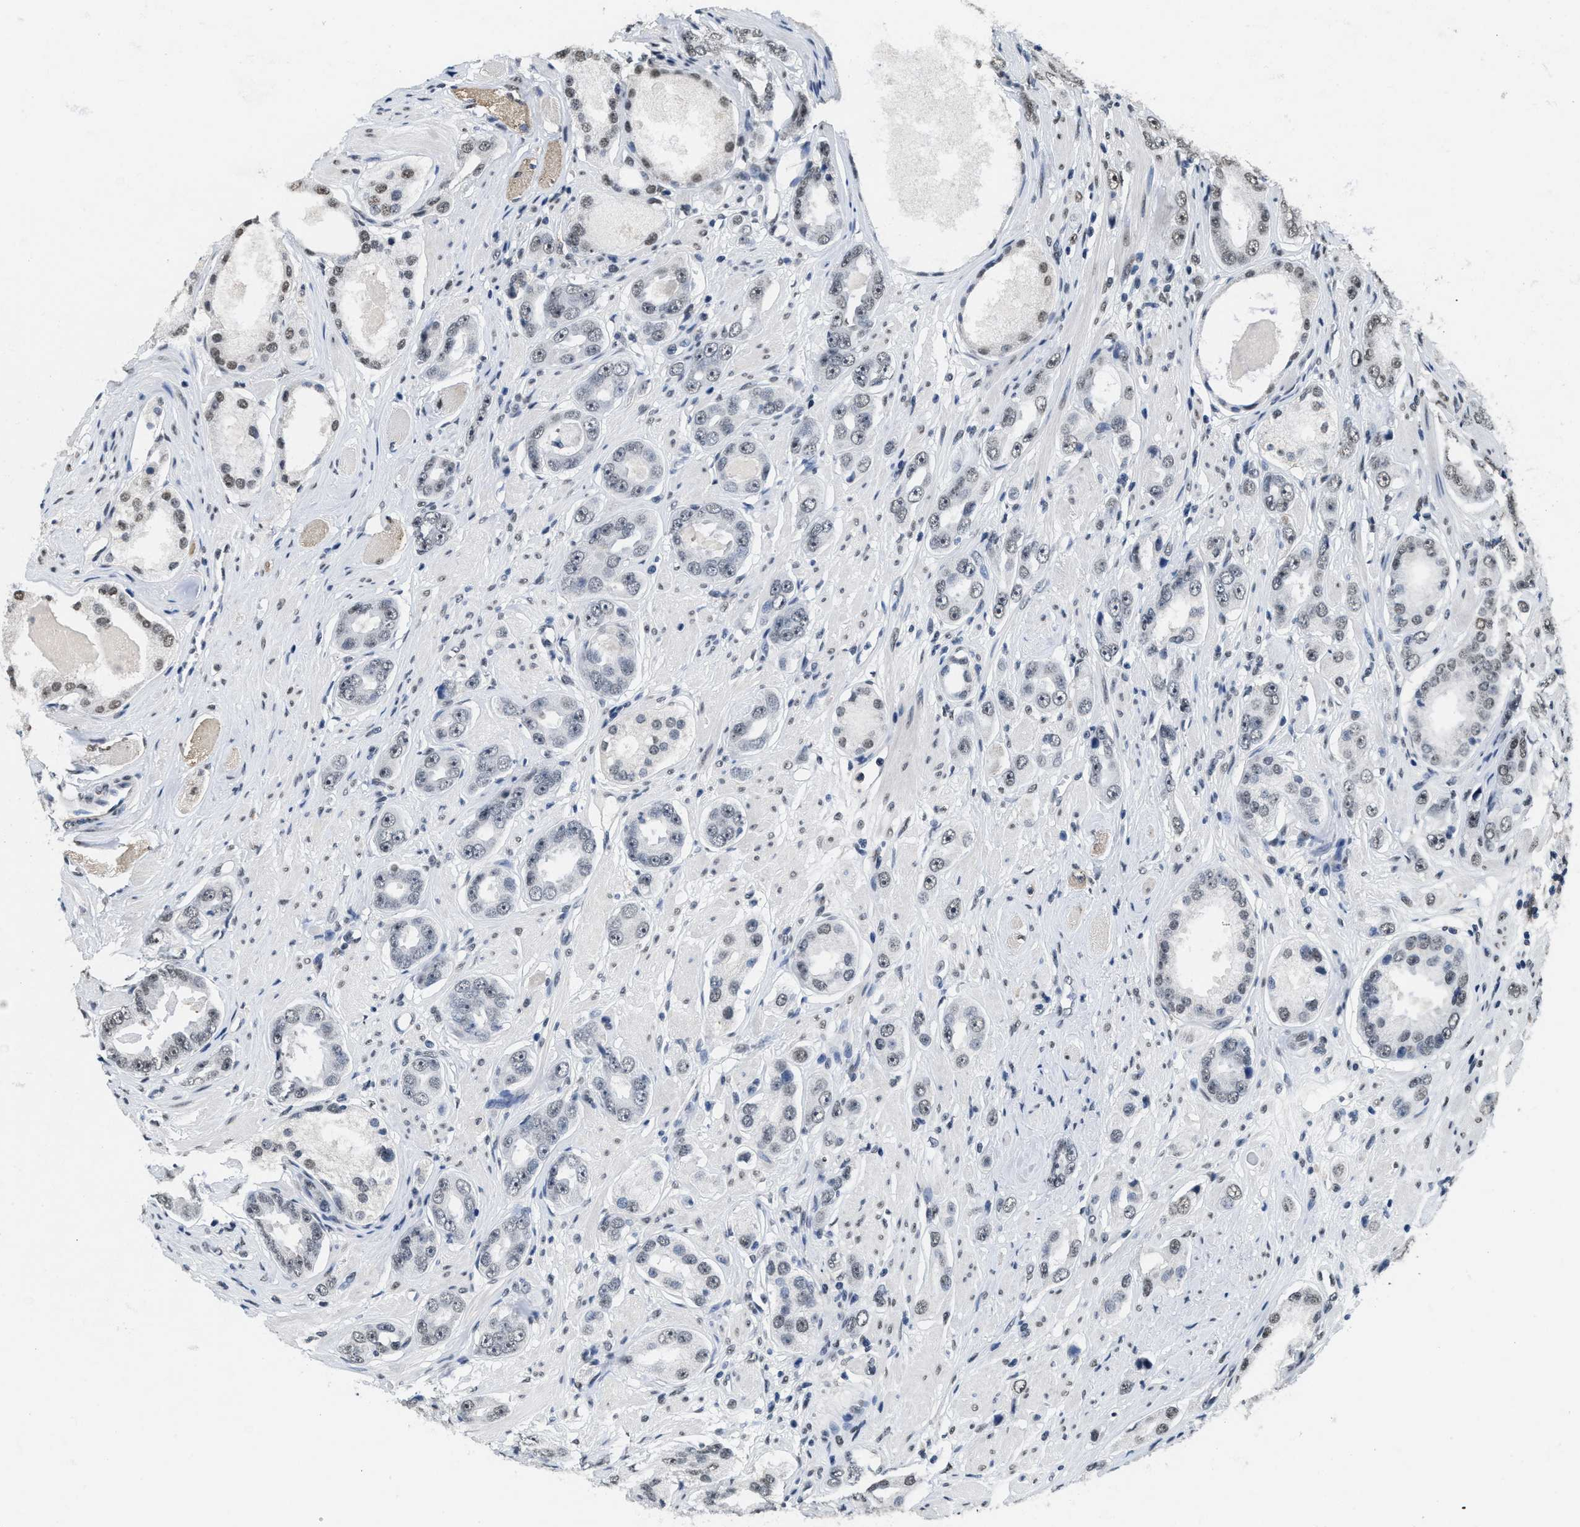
{"staining": {"intensity": "weak", "quantity": "25%-75%", "location": "nuclear"}, "tissue": "prostate cancer", "cell_type": "Tumor cells", "image_type": "cancer", "snomed": [{"axis": "morphology", "description": "Adenocarcinoma, Medium grade"}, {"axis": "topography", "description": "Prostate"}], "caption": "Immunohistochemistry micrograph of prostate cancer stained for a protein (brown), which displays low levels of weak nuclear positivity in about 25%-75% of tumor cells.", "gene": "SUPT16H", "patient": {"sex": "male", "age": 53}}